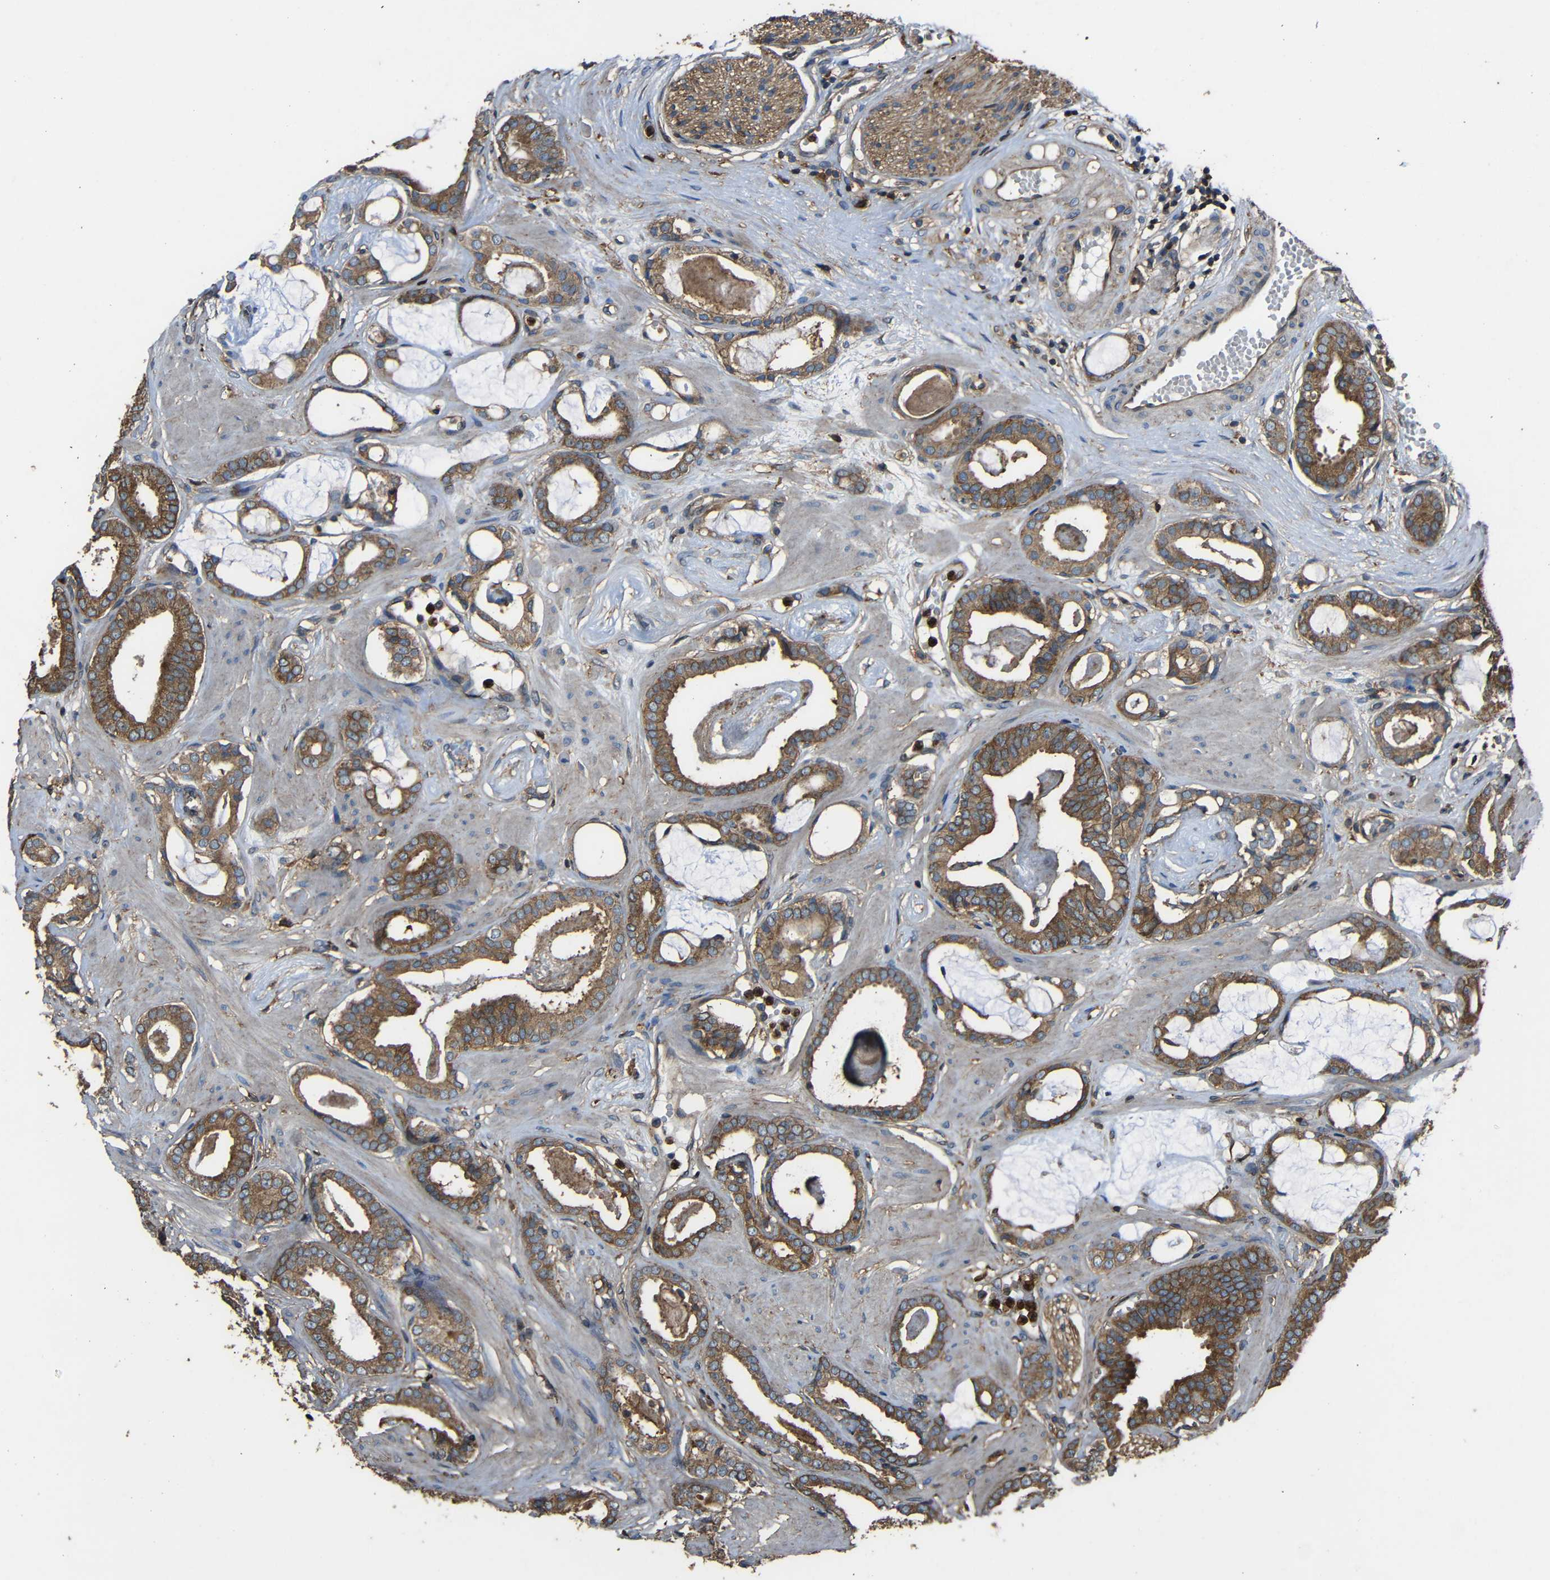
{"staining": {"intensity": "moderate", "quantity": ">75%", "location": "cytoplasmic/membranous"}, "tissue": "prostate cancer", "cell_type": "Tumor cells", "image_type": "cancer", "snomed": [{"axis": "morphology", "description": "Adenocarcinoma, Low grade"}, {"axis": "topography", "description": "Prostate"}], "caption": "IHC histopathology image of neoplastic tissue: human prostate cancer stained using immunohistochemistry exhibits medium levels of moderate protein expression localized specifically in the cytoplasmic/membranous of tumor cells, appearing as a cytoplasmic/membranous brown color.", "gene": "TREM2", "patient": {"sex": "male", "age": 53}}